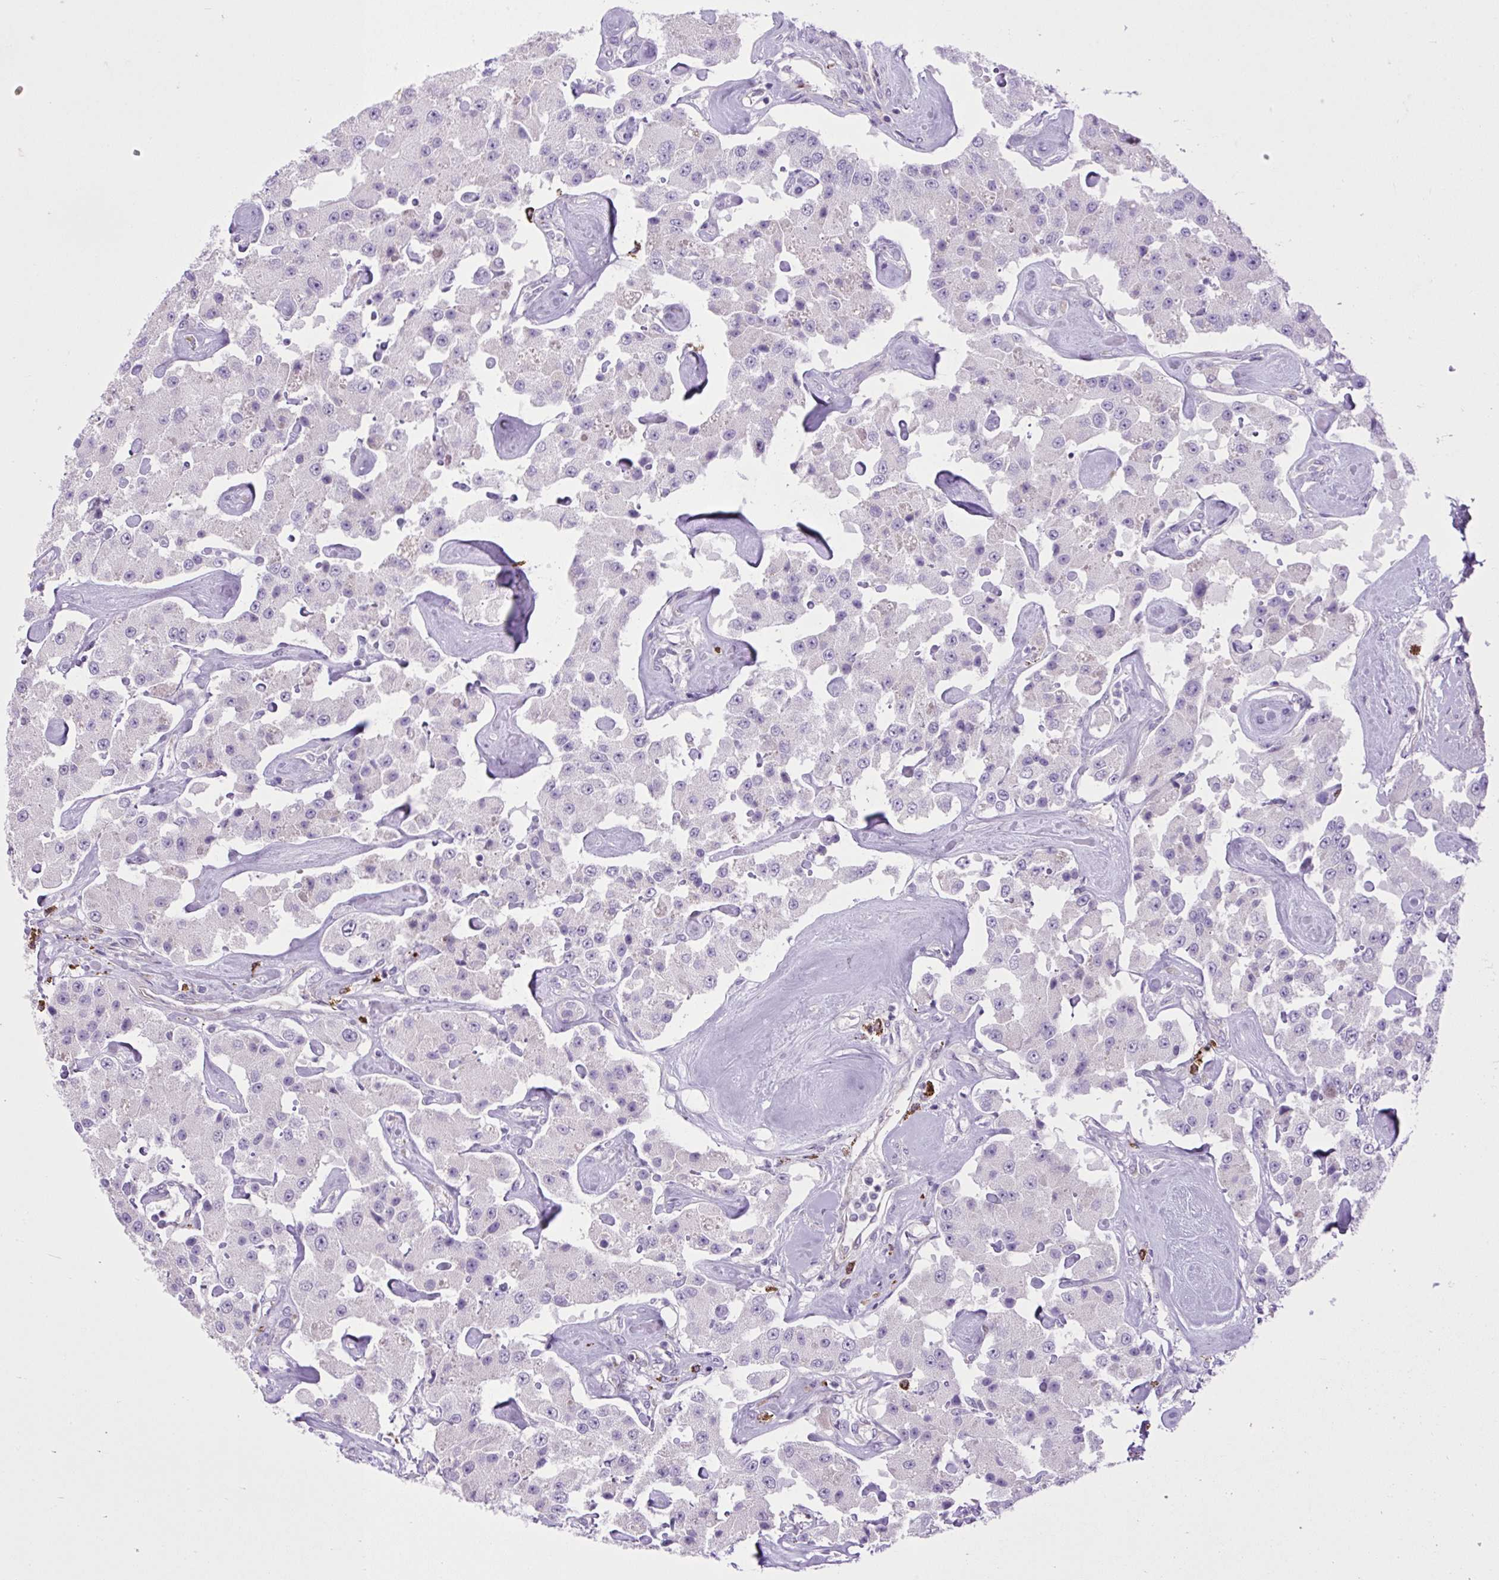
{"staining": {"intensity": "negative", "quantity": "none", "location": "none"}, "tissue": "carcinoid", "cell_type": "Tumor cells", "image_type": "cancer", "snomed": [{"axis": "morphology", "description": "Carcinoid, malignant, NOS"}, {"axis": "topography", "description": "Pancreas"}], "caption": "Immunohistochemistry of human carcinoid (malignant) demonstrates no positivity in tumor cells.", "gene": "VWA7", "patient": {"sex": "male", "age": 41}}